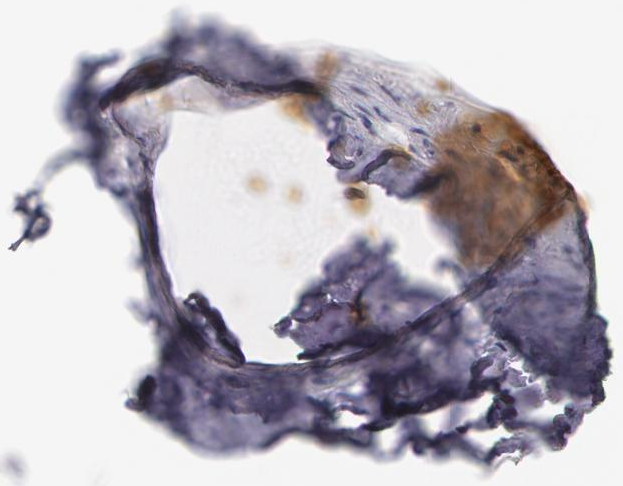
{"staining": {"intensity": "negative", "quantity": "none", "location": "none"}, "tissue": "adipose tissue", "cell_type": "Adipocytes", "image_type": "normal", "snomed": [{"axis": "morphology", "description": "Normal tissue, NOS"}, {"axis": "topography", "description": "Soft tissue"}, {"axis": "topography", "description": "Peripheral nerve tissue"}], "caption": "Immunohistochemistry (IHC) micrograph of benign adipose tissue: human adipose tissue stained with DAB (3,3'-diaminobenzidine) exhibits no significant protein expression in adipocytes.", "gene": "SLC2A1", "patient": {"sex": "female", "age": 68}}